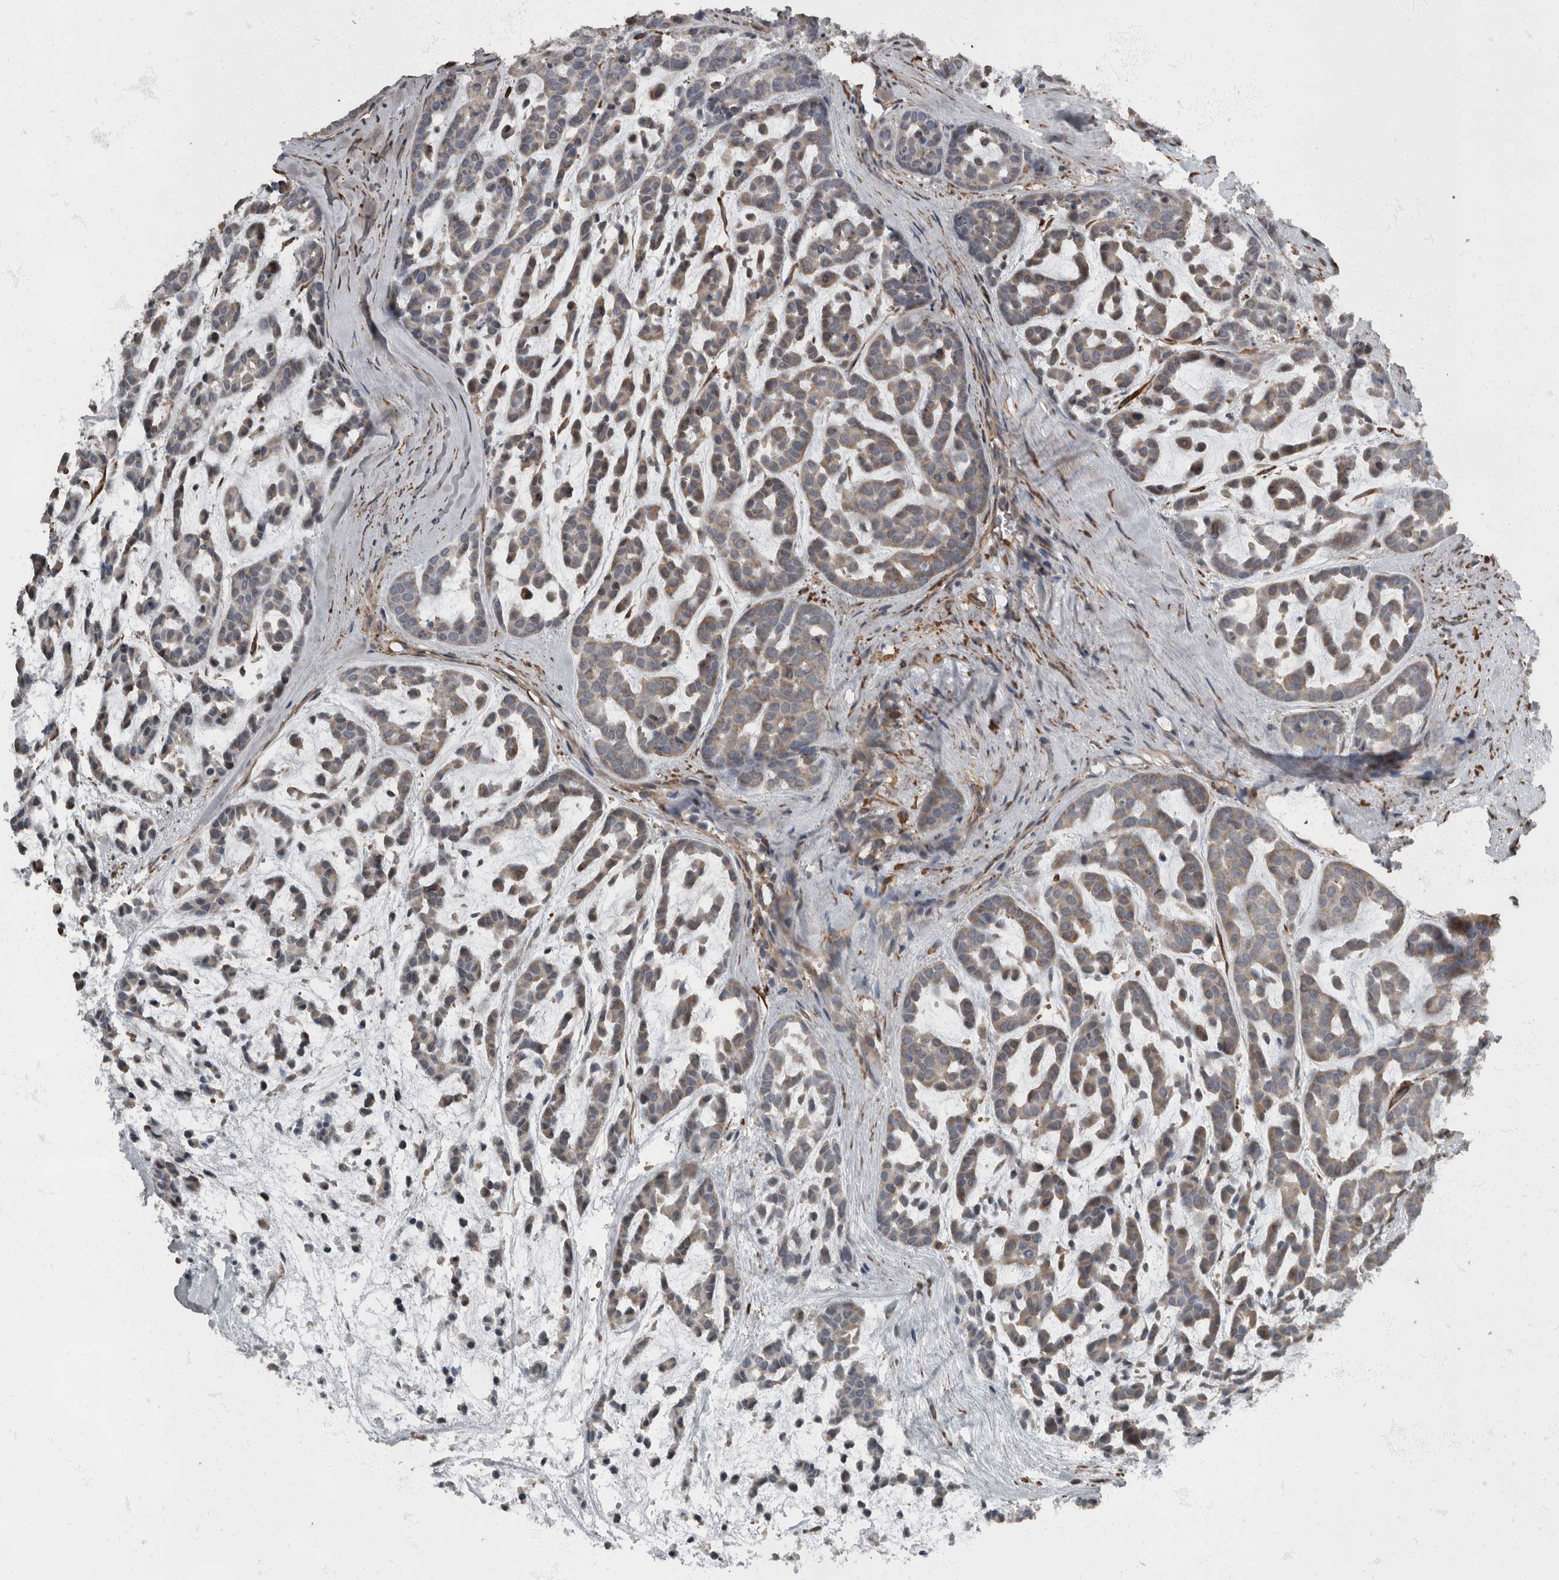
{"staining": {"intensity": "weak", "quantity": ">75%", "location": "cytoplasmic/membranous"}, "tissue": "head and neck cancer", "cell_type": "Tumor cells", "image_type": "cancer", "snomed": [{"axis": "morphology", "description": "Adenocarcinoma, NOS"}, {"axis": "morphology", "description": "Adenoma, NOS"}, {"axis": "topography", "description": "Head-Neck"}], "caption": "Adenocarcinoma (head and neck) stained for a protein (brown) exhibits weak cytoplasmic/membranous positive positivity in about >75% of tumor cells.", "gene": "RABGGTB", "patient": {"sex": "female", "age": 55}}